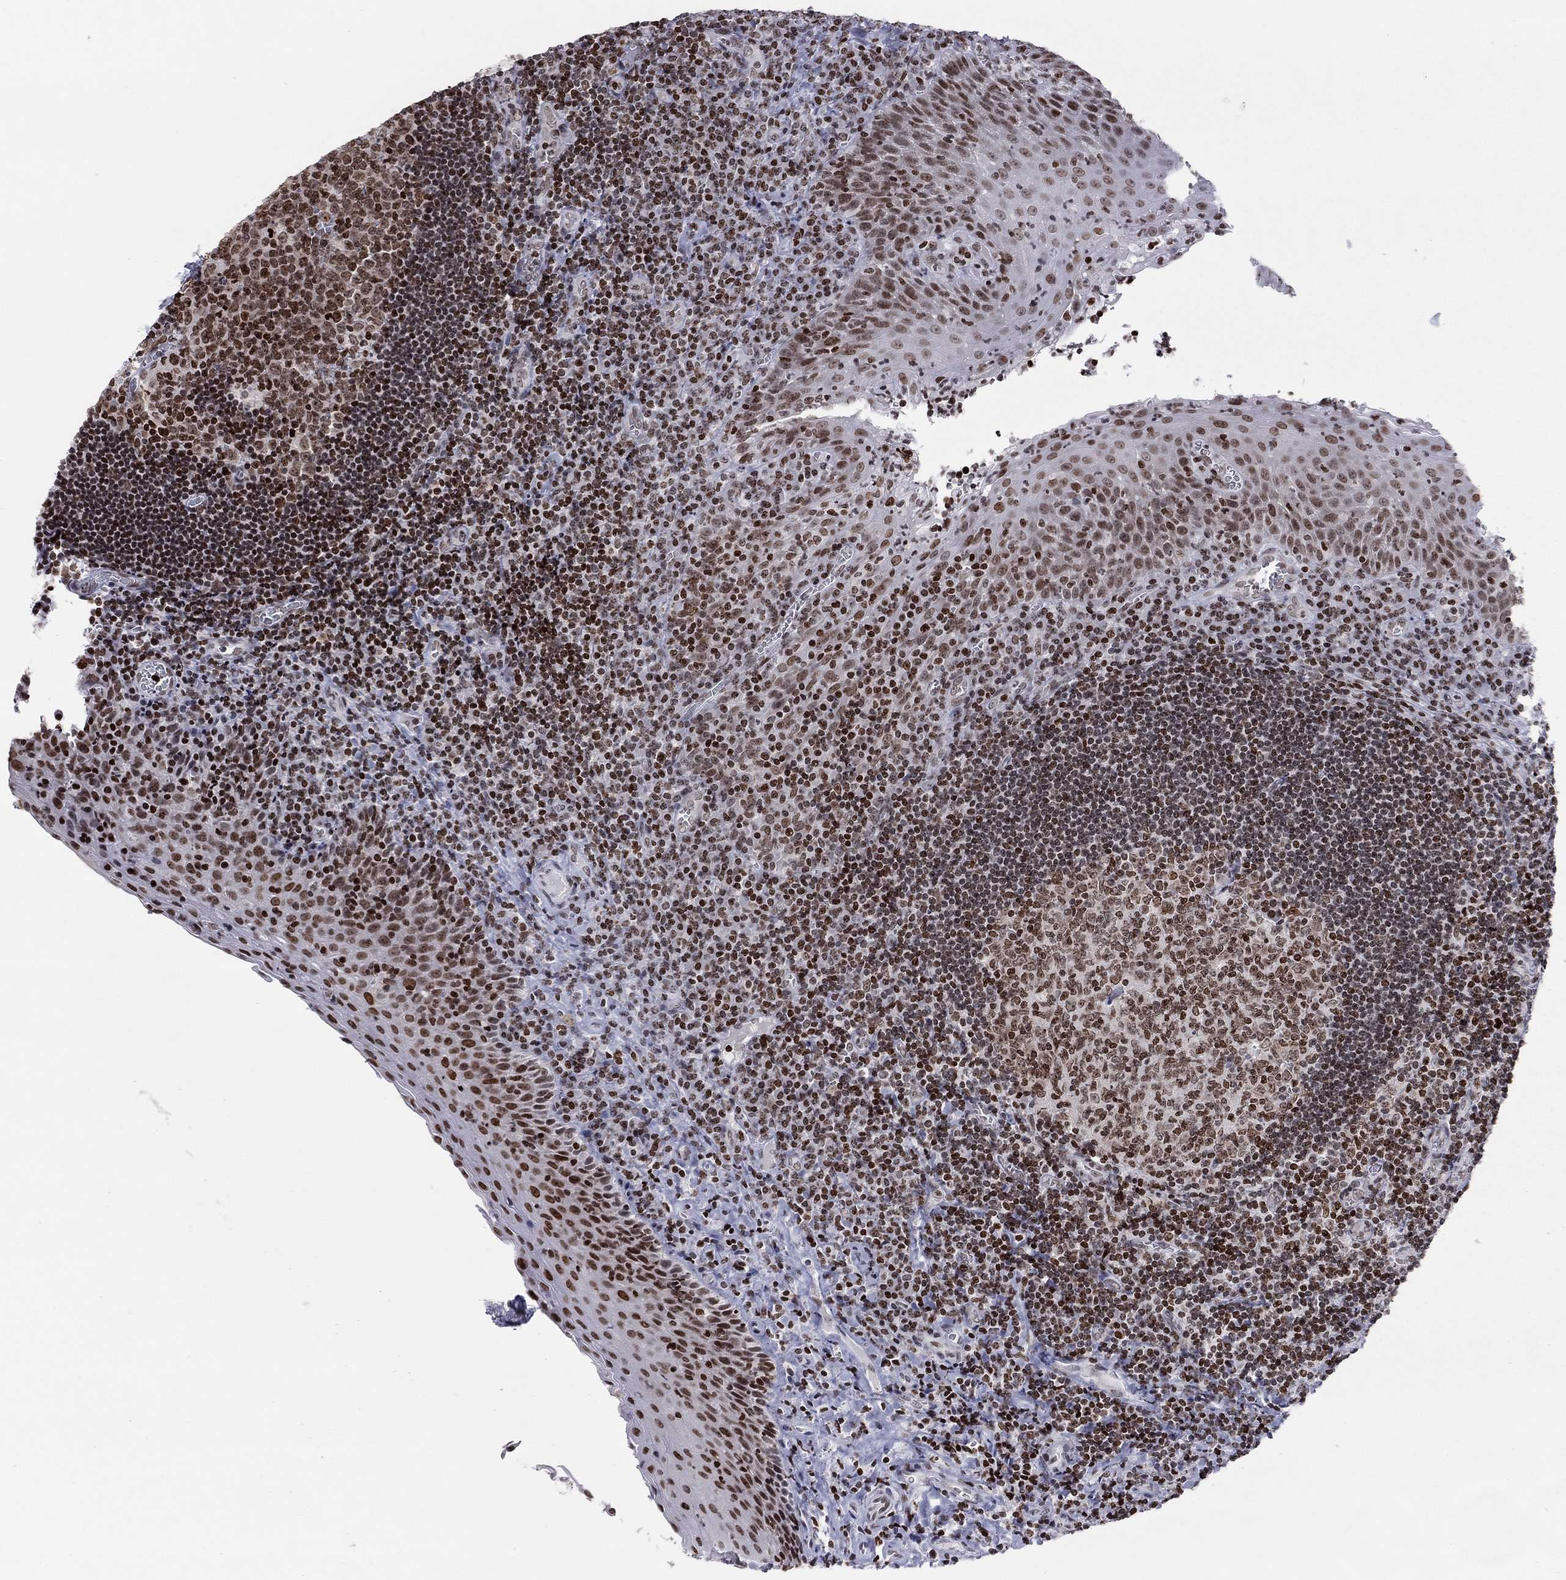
{"staining": {"intensity": "strong", "quantity": "<25%", "location": "nuclear"}, "tissue": "tonsil", "cell_type": "Germinal center cells", "image_type": "normal", "snomed": [{"axis": "morphology", "description": "Normal tissue, NOS"}, {"axis": "morphology", "description": "Inflammation, NOS"}, {"axis": "topography", "description": "Tonsil"}], "caption": "Strong nuclear expression is seen in about <25% of germinal center cells in unremarkable tonsil.", "gene": "H2AX", "patient": {"sex": "female", "age": 31}}